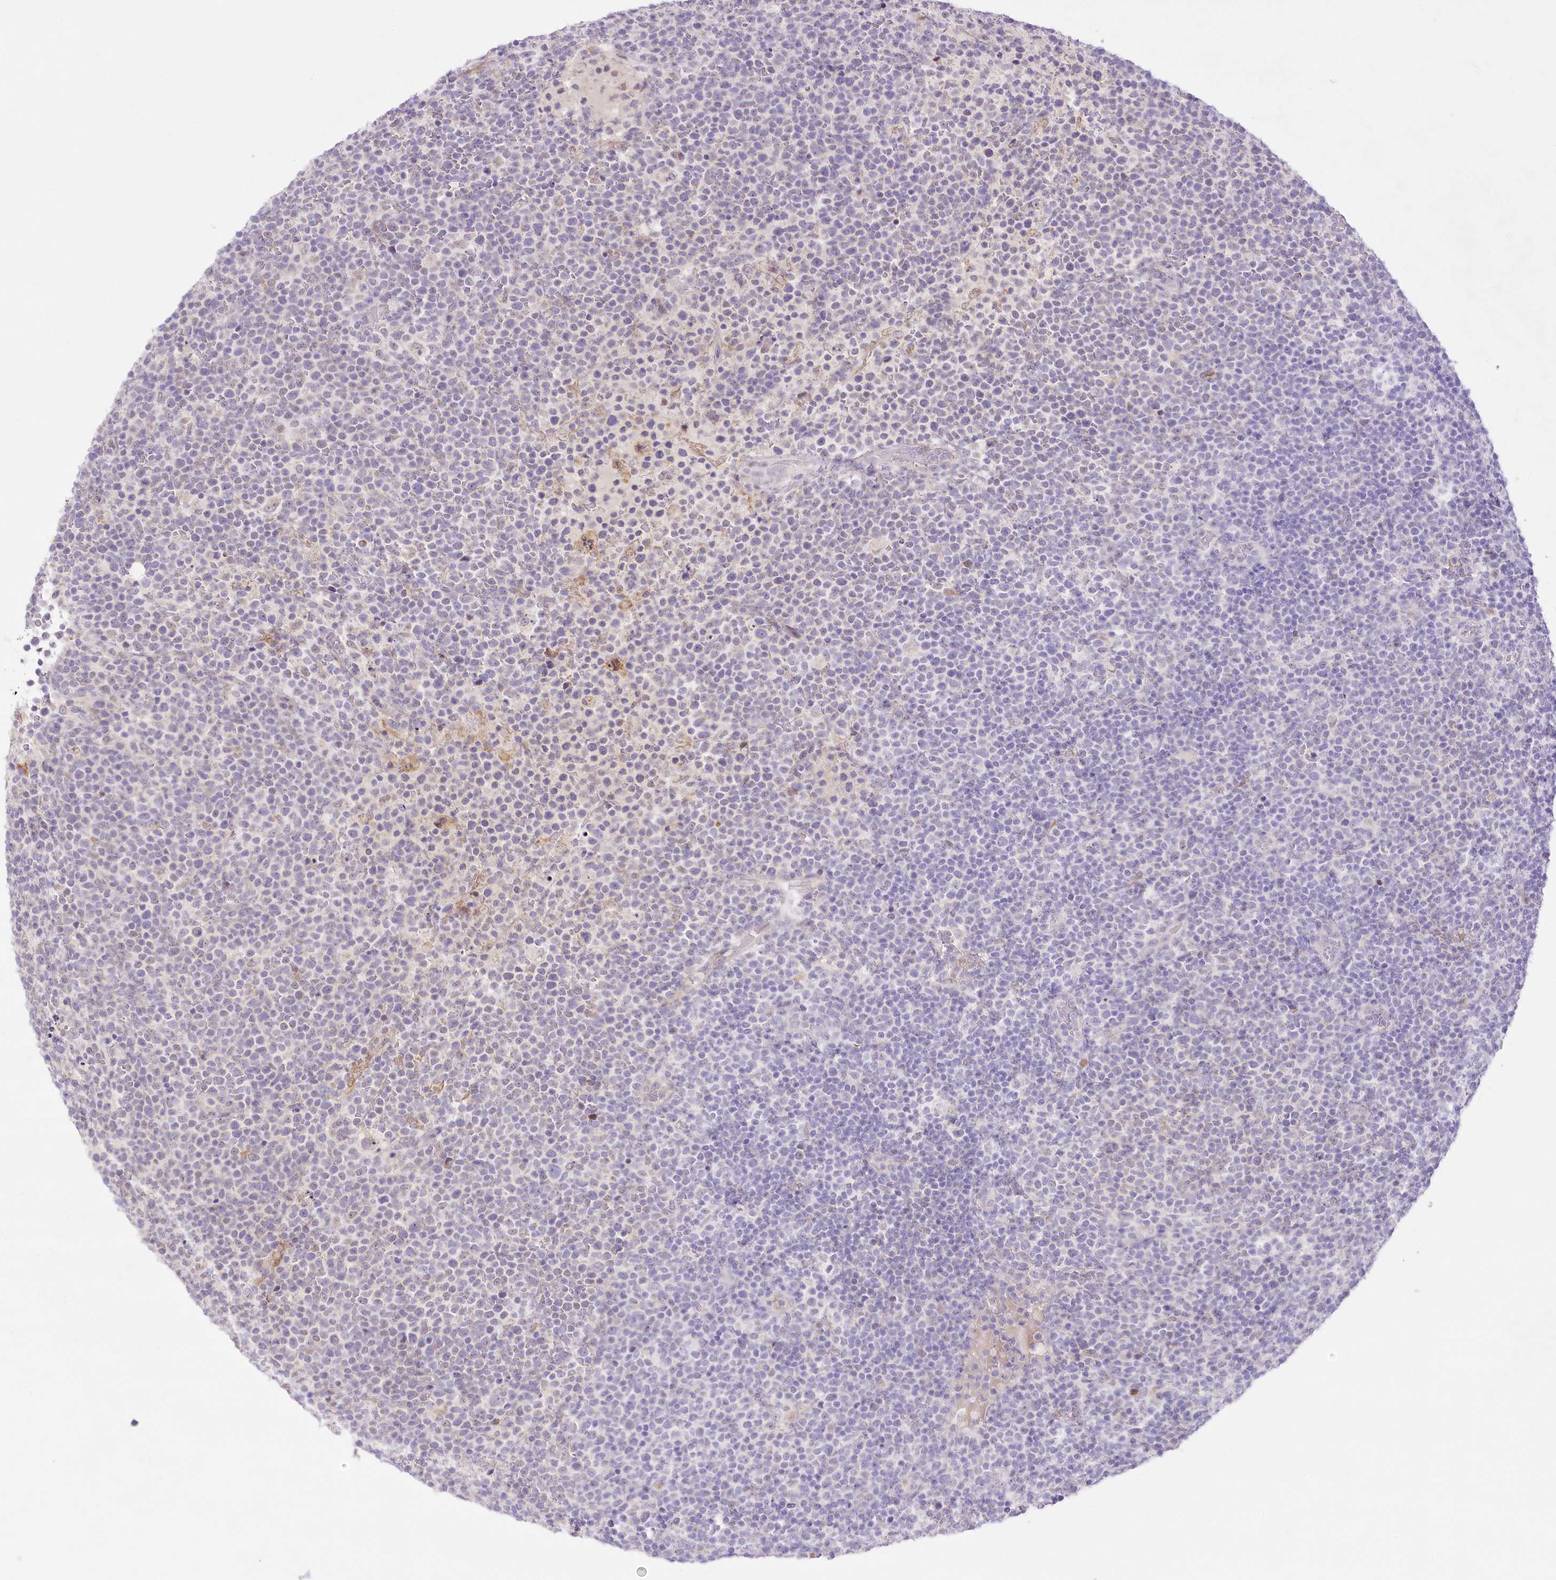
{"staining": {"intensity": "negative", "quantity": "none", "location": "none"}, "tissue": "lymphoma", "cell_type": "Tumor cells", "image_type": "cancer", "snomed": [{"axis": "morphology", "description": "Malignant lymphoma, non-Hodgkin's type, High grade"}, {"axis": "topography", "description": "Lymph node"}], "caption": "A histopathology image of lymphoma stained for a protein displays no brown staining in tumor cells.", "gene": "CCDC30", "patient": {"sex": "male", "age": 61}}